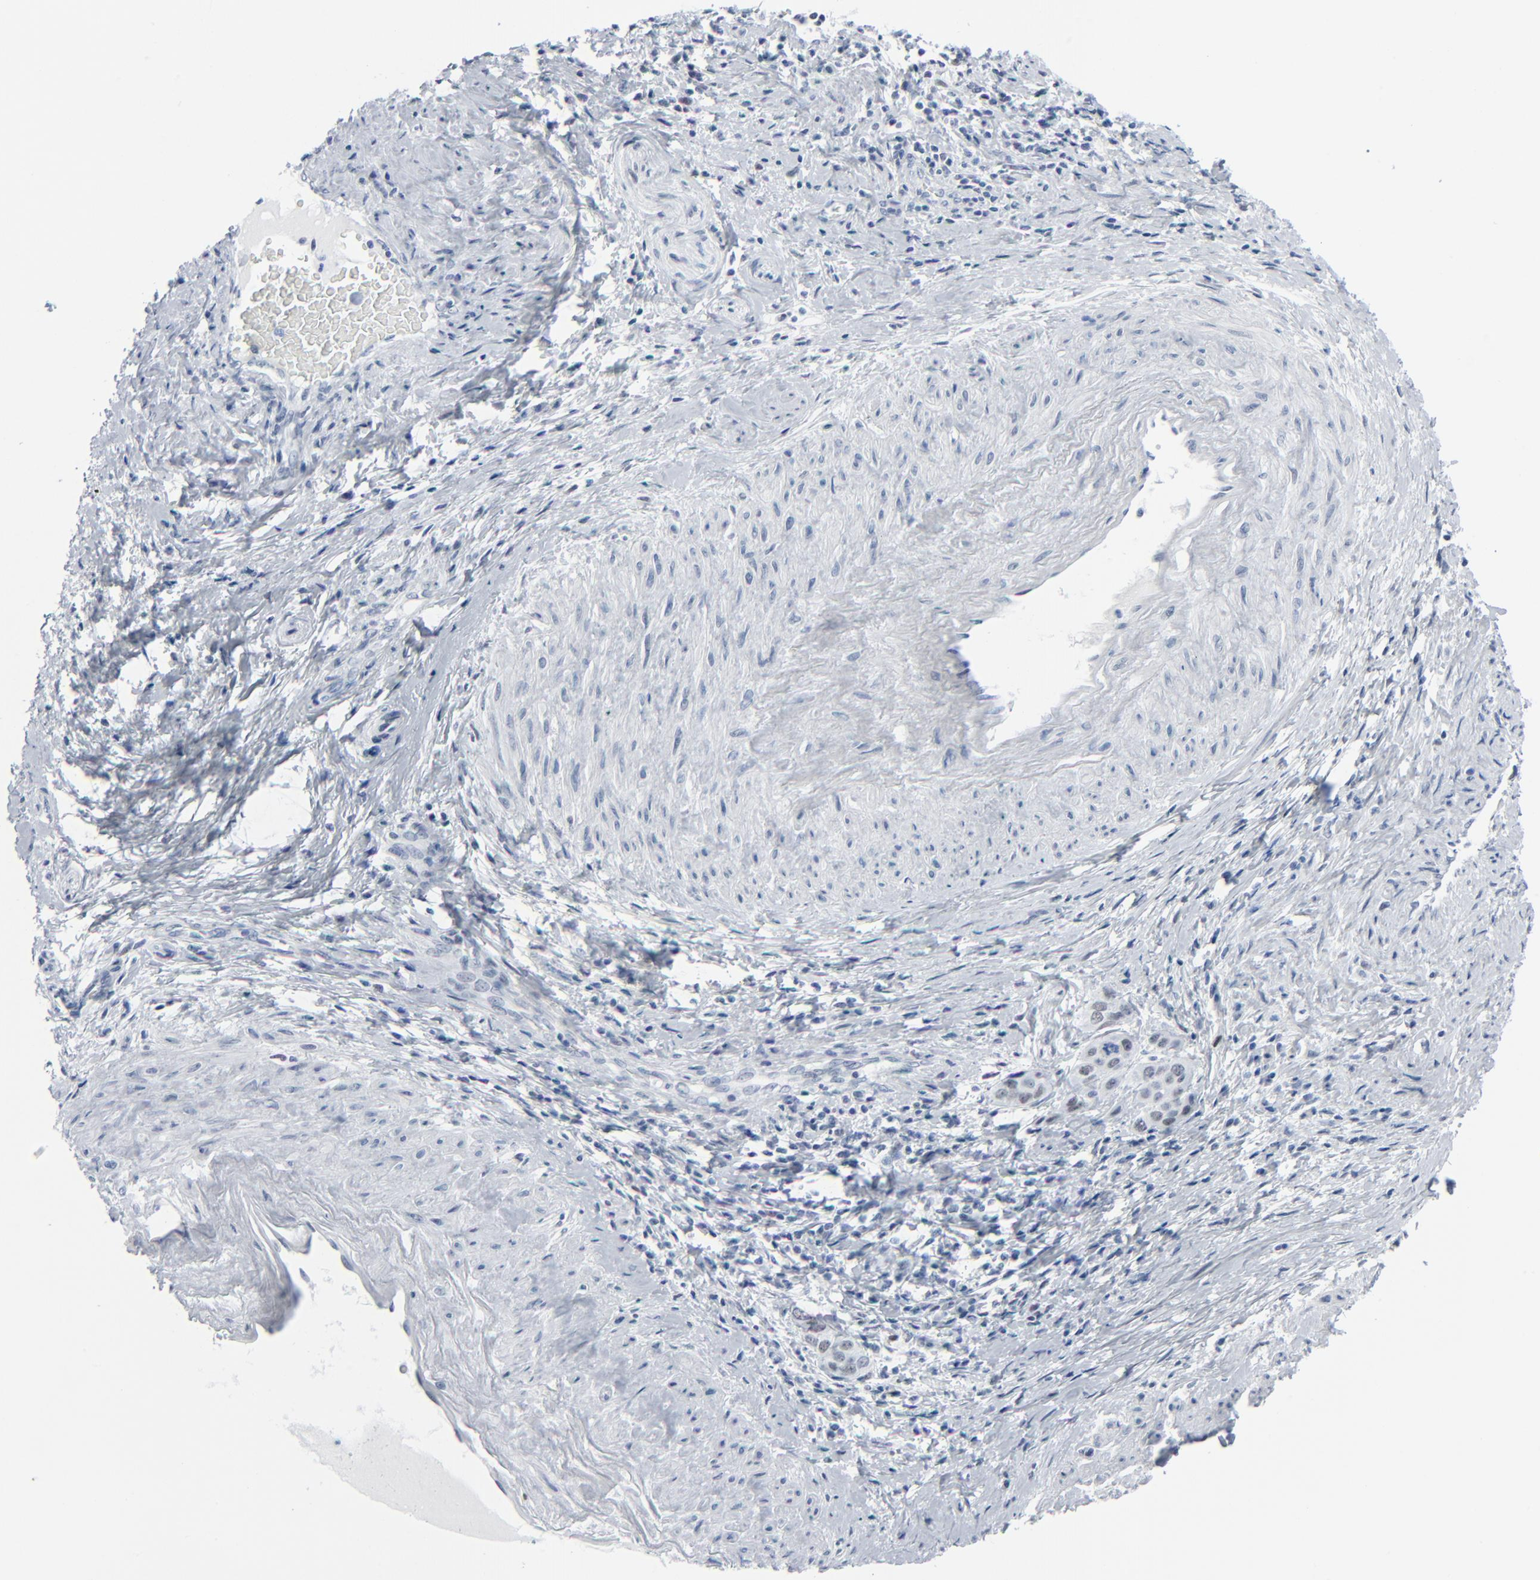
{"staining": {"intensity": "weak", "quantity": "25%-75%", "location": "nuclear"}, "tissue": "cervical cancer", "cell_type": "Tumor cells", "image_type": "cancer", "snomed": [{"axis": "morphology", "description": "Squamous cell carcinoma, NOS"}, {"axis": "topography", "description": "Cervix"}], "caption": "Brown immunohistochemical staining in human cervical cancer exhibits weak nuclear staining in about 25%-75% of tumor cells. Nuclei are stained in blue.", "gene": "SIRT1", "patient": {"sex": "female", "age": 54}}